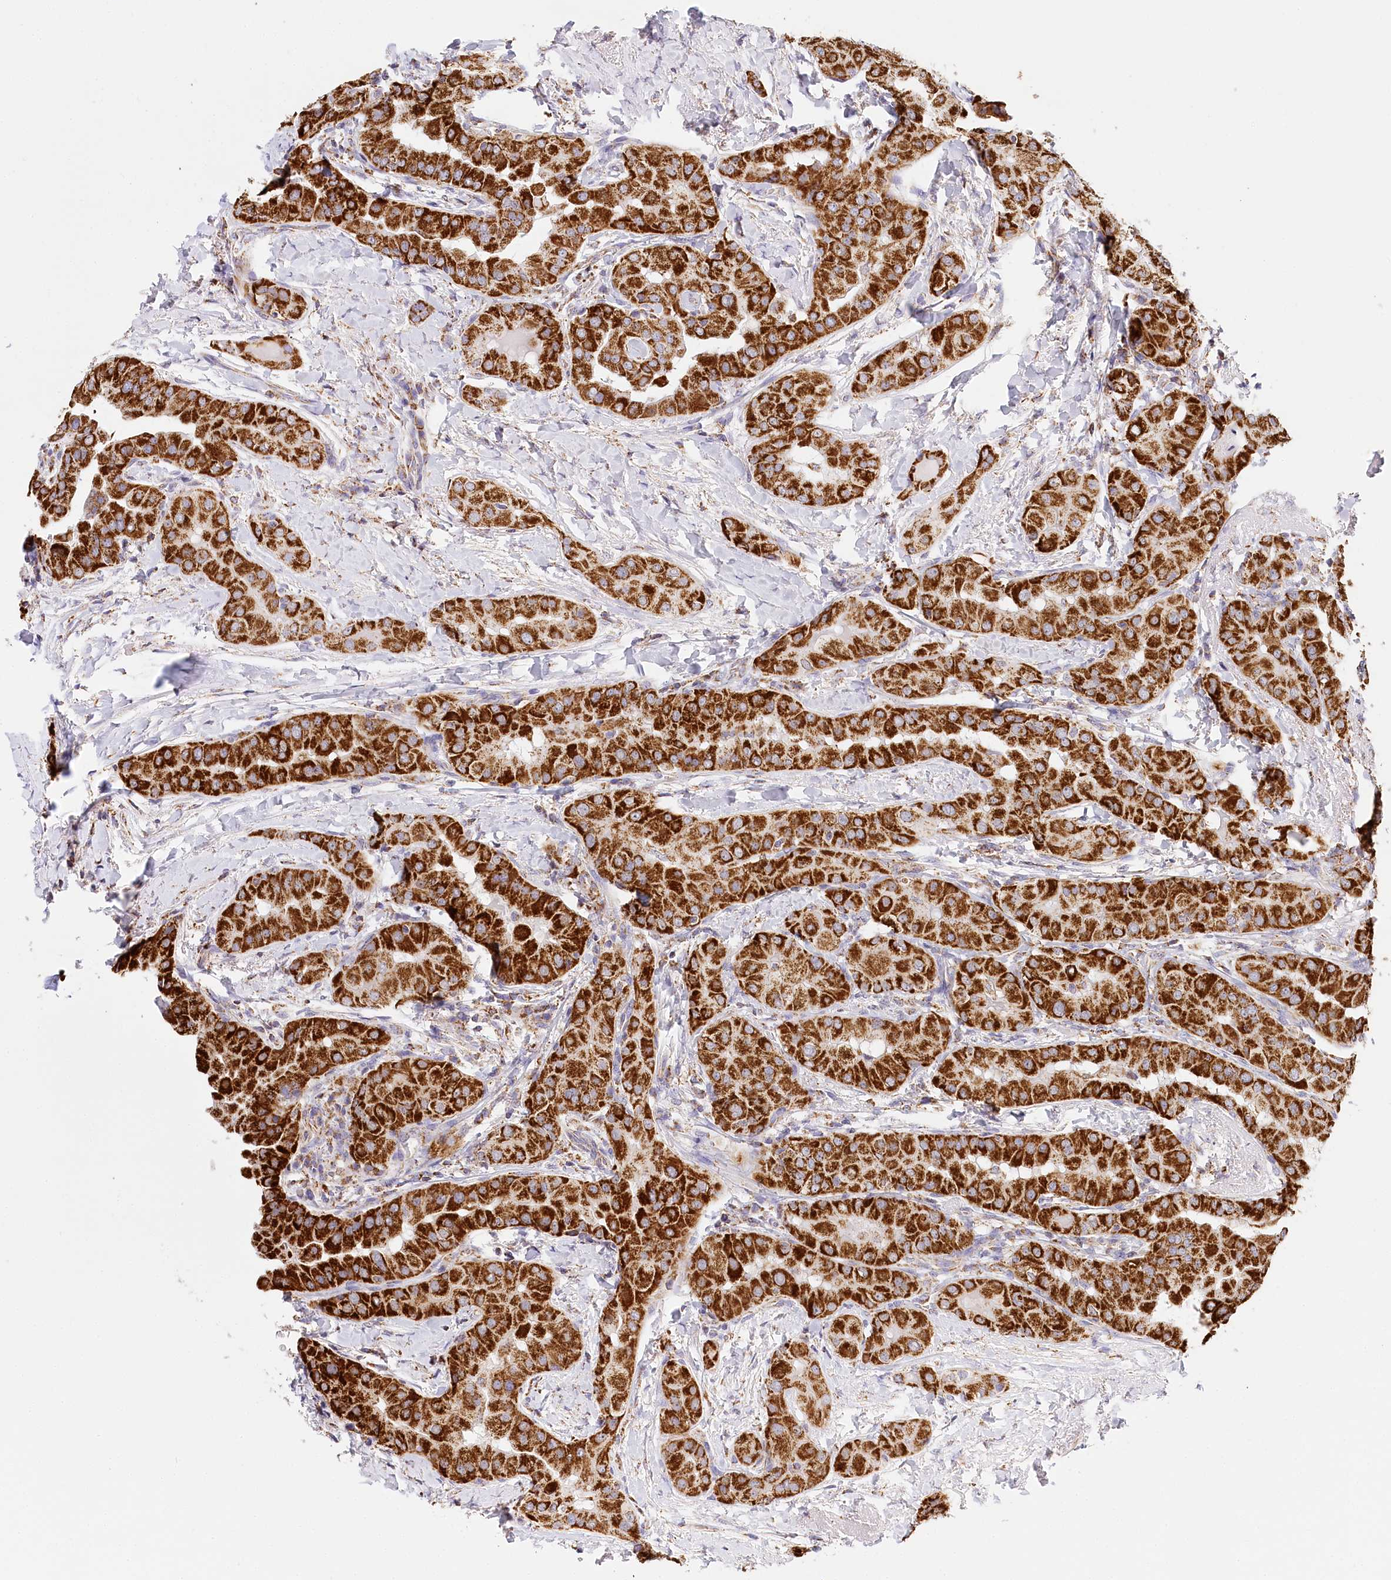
{"staining": {"intensity": "strong", "quantity": ">75%", "location": "cytoplasmic/membranous"}, "tissue": "thyroid cancer", "cell_type": "Tumor cells", "image_type": "cancer", "snomed": [{"axis": "morphology", "description": "Papillary adenocarcinoma, NOS"}, {"axis": "topography", "description": "Thyroid gland"}], "caption": "The immunohistochemical stain labels strong cytoplasmic/membranous positivity in tumor cells of thyroid cancer (papillary adenocarcinoma) tissue.", "gene": "LSS", "patient": {"sex": "male", "age": 33}}